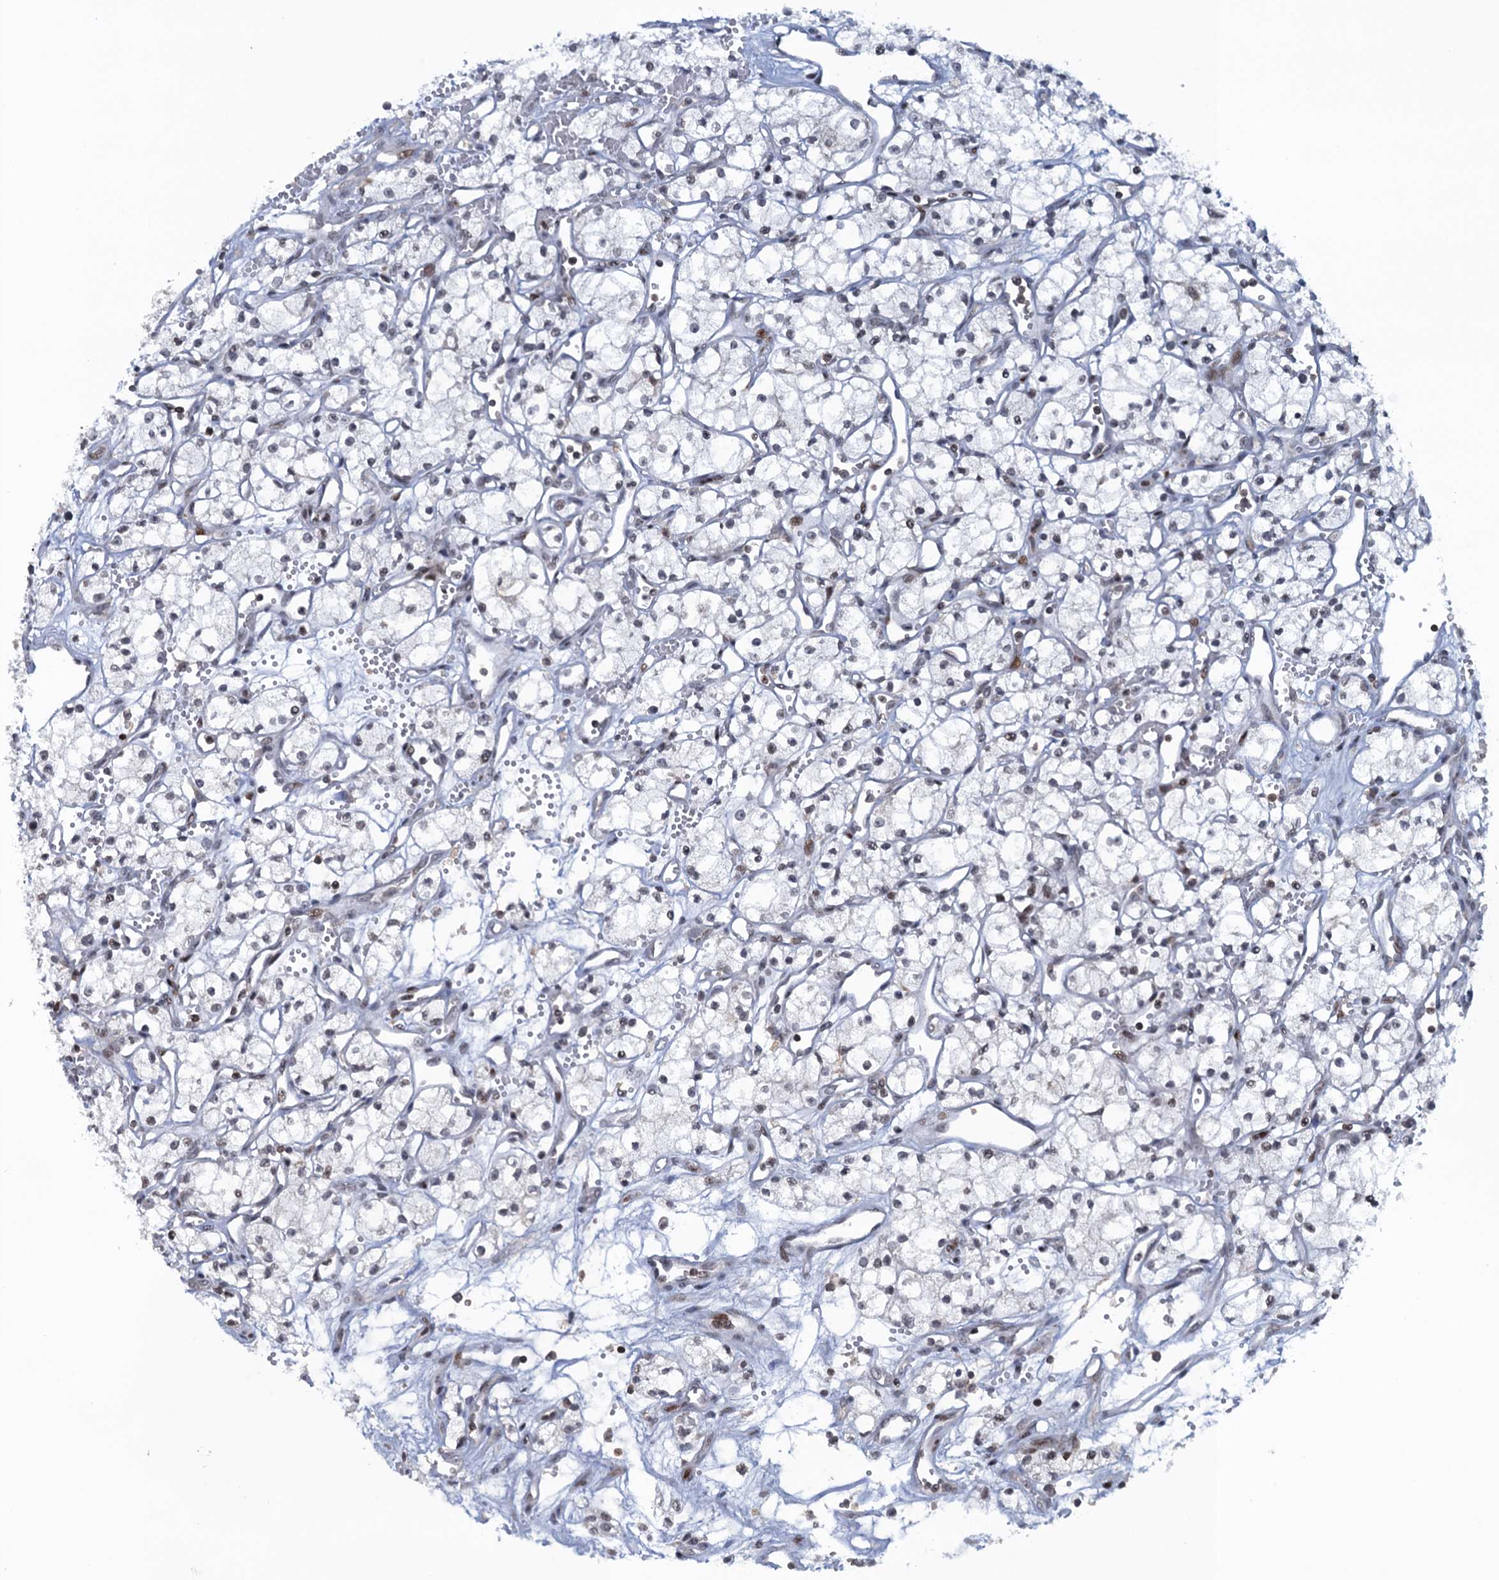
{"staining": {"intensity": "negative", "quantity": "none", "location": "none"}, "tissue": "renal cancer", "cell_type": "Tumor cells", "image_type": "cancer", "snomed": [{"axis": "morphology", "description": "Adenocarcinoma, NOS"}, {"axis": "topography", "description": "Kidney"}], "caption": "Immunohistochemistry (IHC) image of neoplastic tissue: human renal cancer stained with DAB (3,3'-diaminobenzidine) demonstrates no significant protein expression in tumor cells.", "gene": "FYB1", "patient": {"sex": "male", "age": 59}}